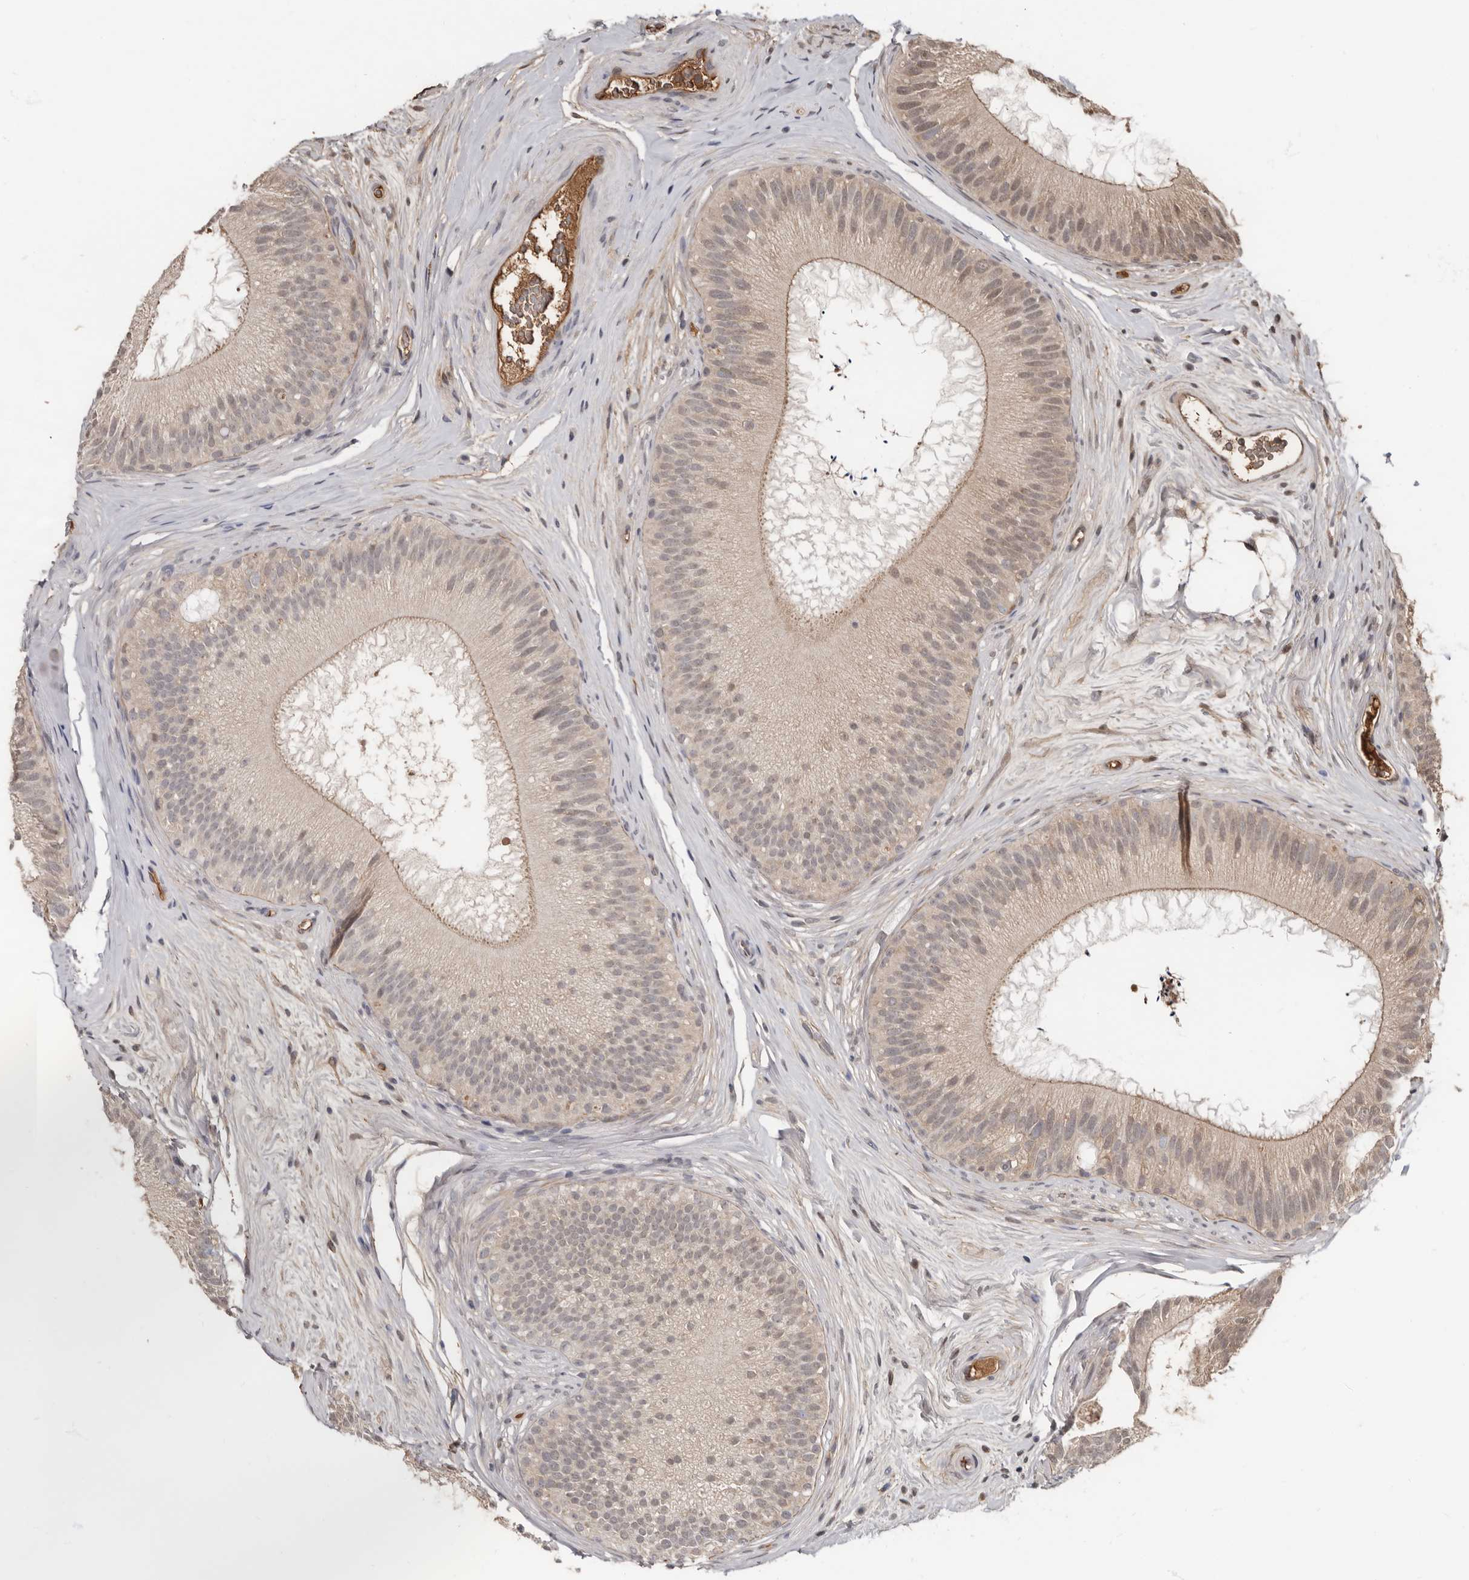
{"staining": {"intensity": "weak", "quantity": "25%-75%", "location": "cytoplasmic/membranous"}, "tissue": "epididymis", "cell_type": "Glandular cells", "image_type": "normal", "snomed": [{"axis": "morphology", "description": "Normal tissue, NOS"}, {"axis": "topography", "description": "Epididymis"}], "caption": "Glandular cells exhibit low levels of weak cytoplasmic/membranous staining in approximately 25%-75% of cells in benign epididymis. The staining is performed using DAB (3,3'-diaminobenzidine) brown chromogen to label protein expression. The nuclei are counter-stained blue using hematoxylin.", "gene": "LRGUK", "patient": {"sex": "male", "age": 45}}